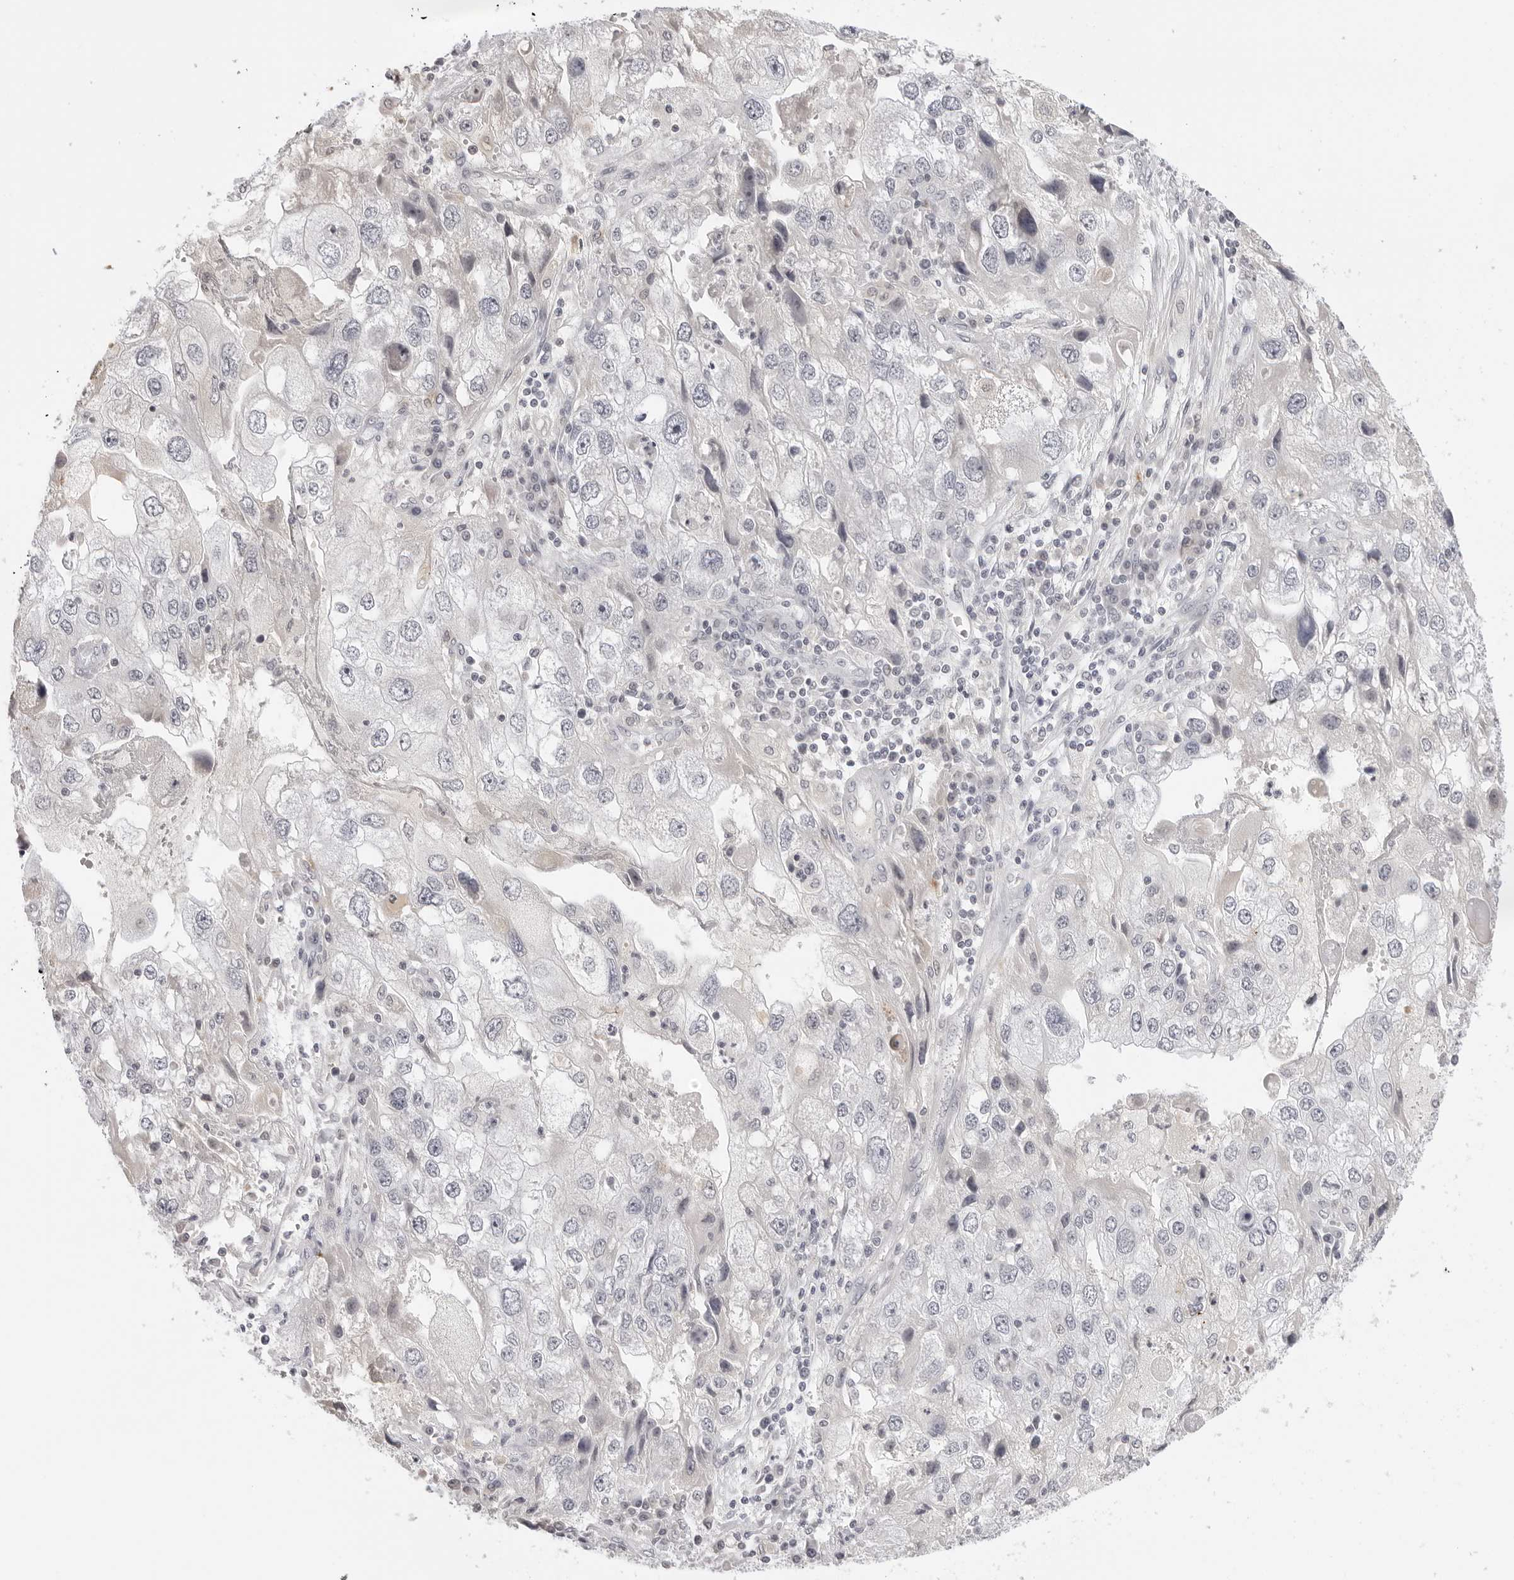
{"staining": {"intensity": "negative", "quantity": "none", "location": "none"}, "tissue": "endometrial cancer", "cell_type": "Tumor cells", "image_type": "cancer", "snomed": [{"axis": "morphology", "description": "Adenocarcinoma, NOS"}, {"axis": "topography", "description": "Endometrium"}], "caption": "High magnification brightfield microscopy of adenocarcinoma (endometrial) stained with DAB (brown) and counterstained with hematoxylin (blue): tumor cells show no significant positivity. (Stains: DAB immunohistochemistry with hematoxylin counter stain, Microscopy: brightfield microscopy at high magnification).", "gene": "STRADB", "patient": {"sex": "female", "age": 49}}